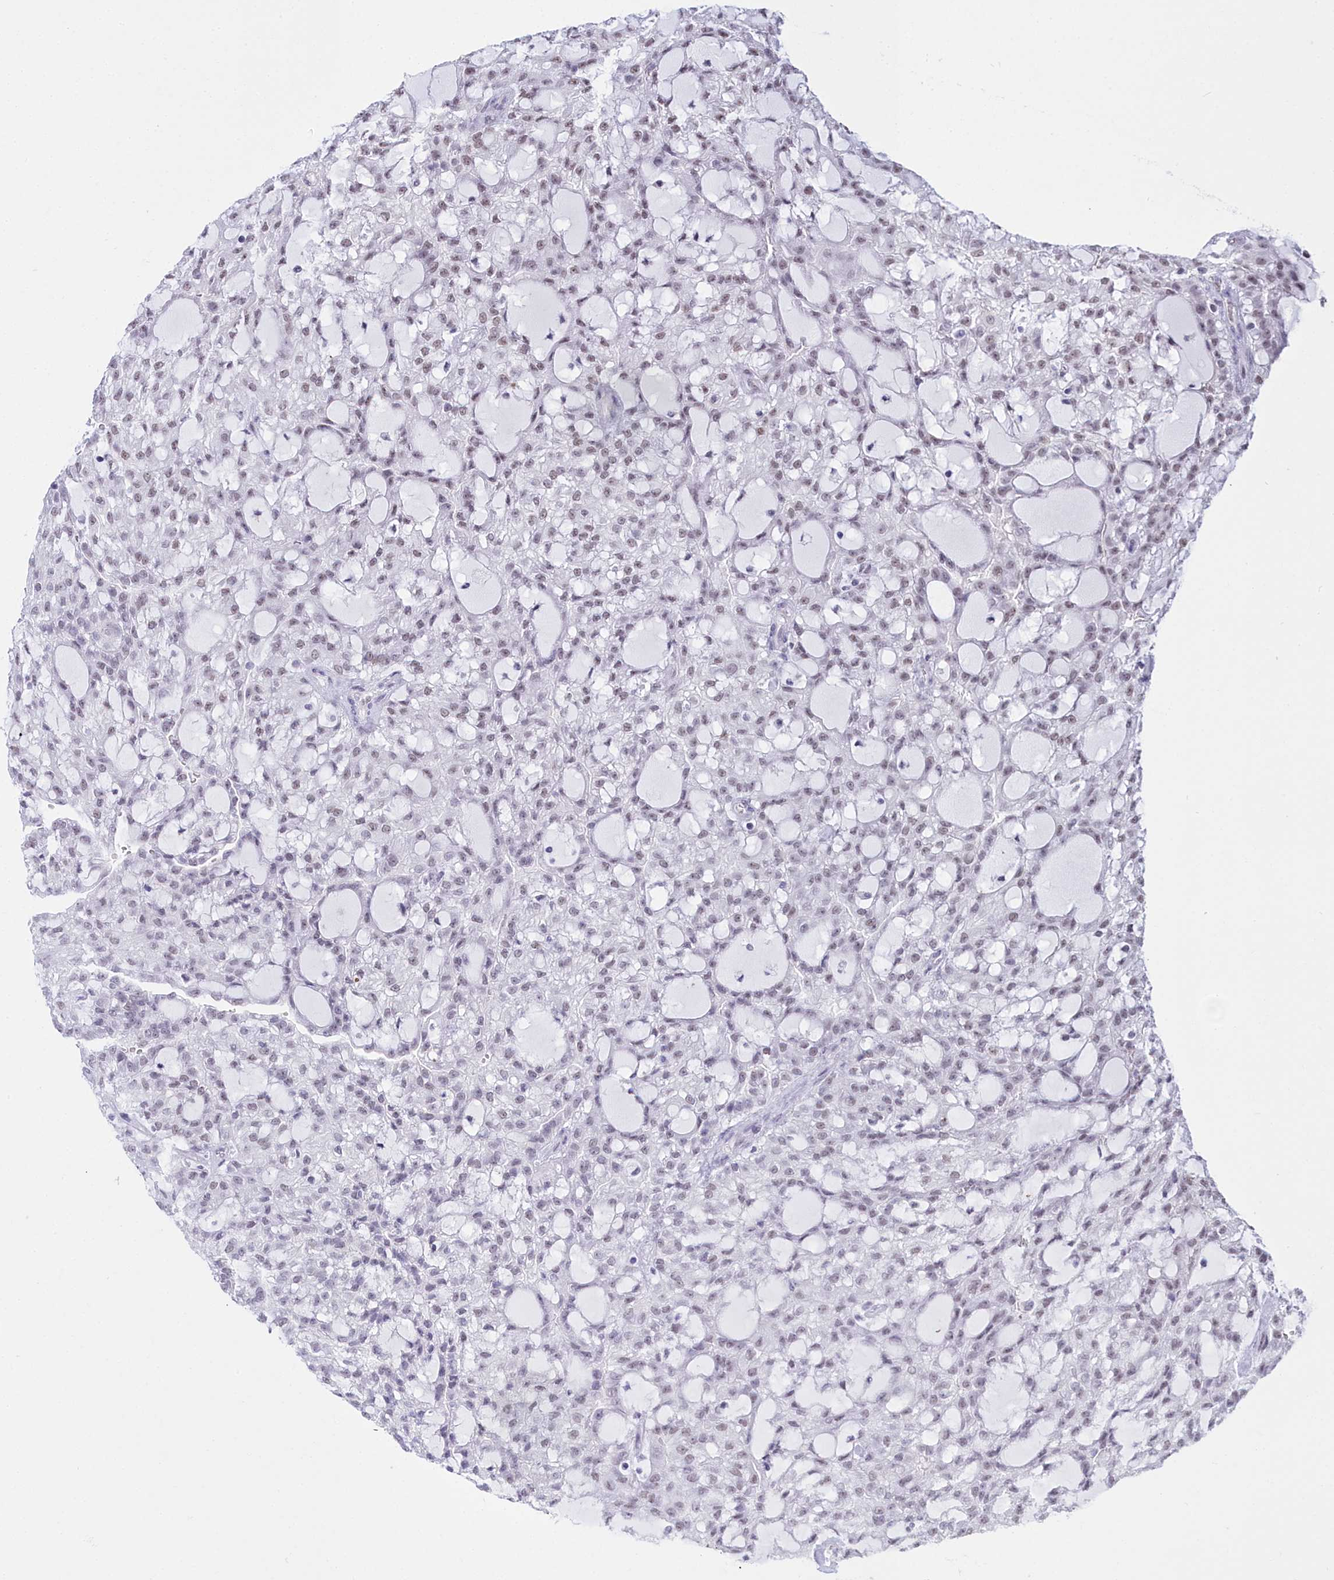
{"staining": {"intensity": "weak", "quantity": "<25%", "location": "nuclear"}, "tissue": "renal cancer", "cell_type": "Tumor cells", "image_type": "cancer", "snomed": [{"axis": "morphology", "description": "Adenocarcinoma, NOS"}, {"axis": "topography", "description": "Kidney"}], "caption": "Immunohistochemical staining of human renal adenocarcinoma exhibits no significant expression in tumor cells.", "gene": "RBM12", "patient": {"sex": "male", "age": 63}}